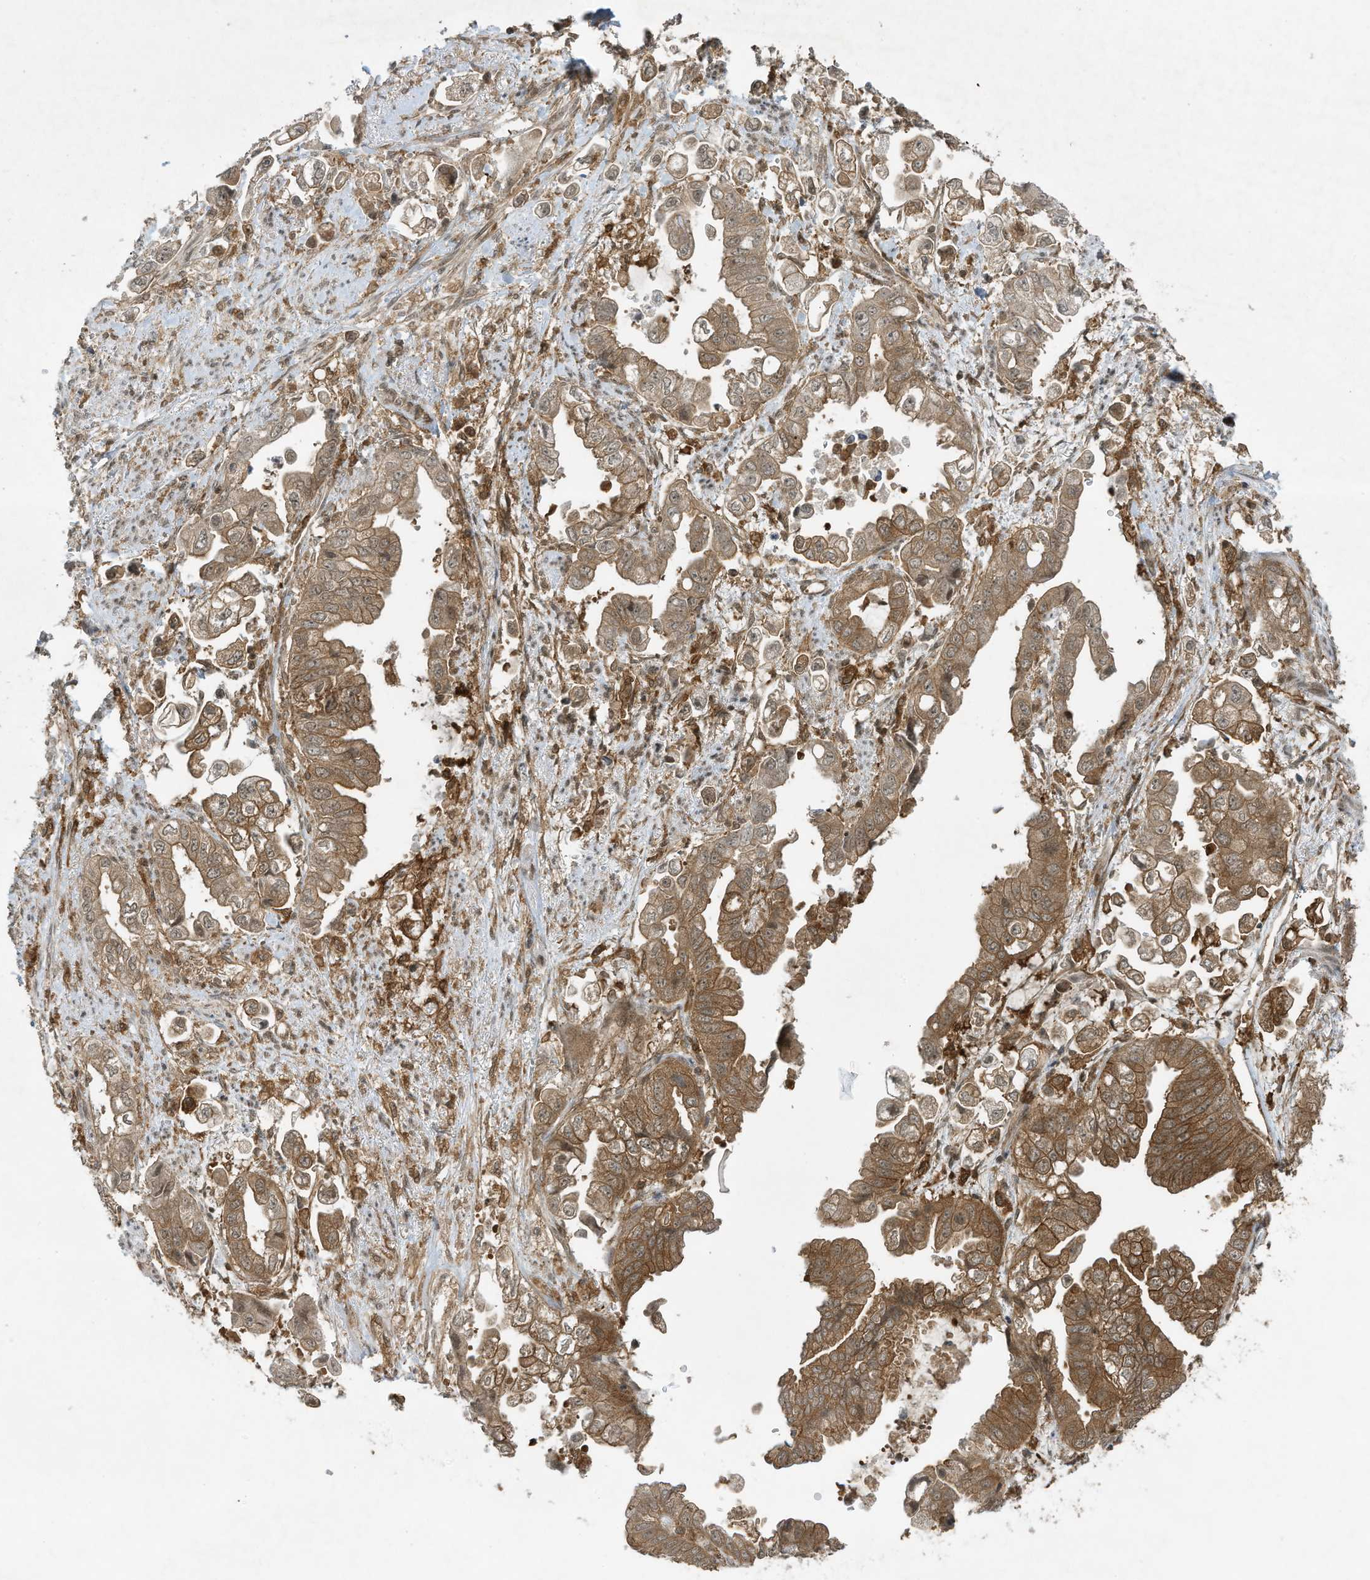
{"staining": {"intensity": "moderate", "quantity": ">75%", "location": "cytoplasmic/membranous"}, "tissue": "stomach cancer", "cell_type": "Tumor cells", "image_type": "cancer", "snomed": [{"axis": "morphology", "description": "Adenocarcinoma, NOS"}, {"axis": "topography", "description": "Stomach"}], "caption": "The photomicrograph exhibits staining of stomach adenocarcinoma, revealing moderate cytoplasmic/membranous protein positivity (brown color) within tumor cells.", "gene": "CERT1", "patient": {"sex": "male", "age": 62}}